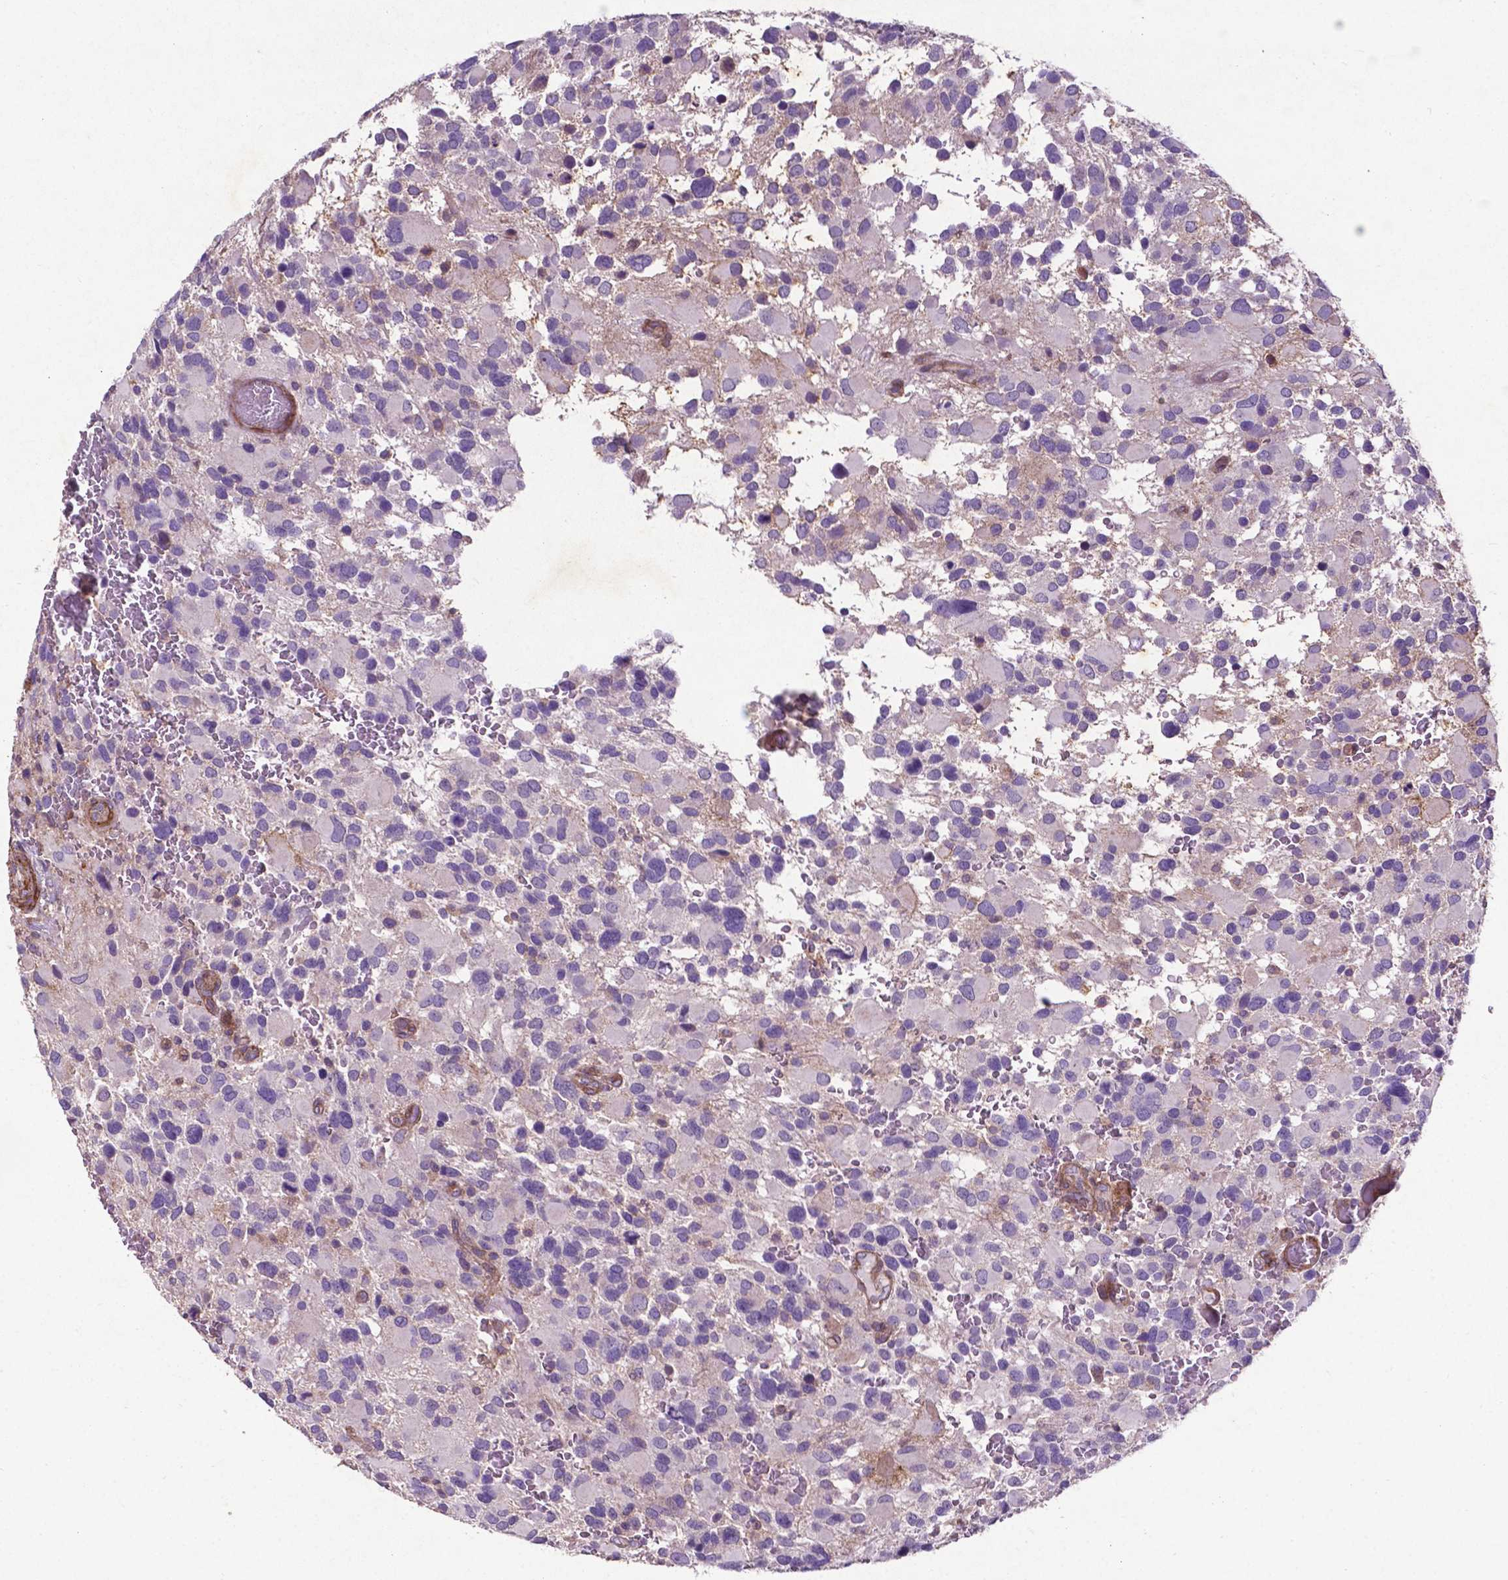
{"staining": {"intensity": "negative", "quantity": "none", "location": "none"}, "tissue": "glioma", "cell_type": "Tumor cells", "image_type": "cancer", "snomed": [{"axis": "morphology", "description": "Glioma, malignant, Low grade"}, {"axis": "topography", "description": "Brain"}], "caption": "Glioma was stained to show a protein in brown. There is no significant positivity in tumor cells.", "gene": "RRAS", "patient": {"sex": "female", "age": 32}}